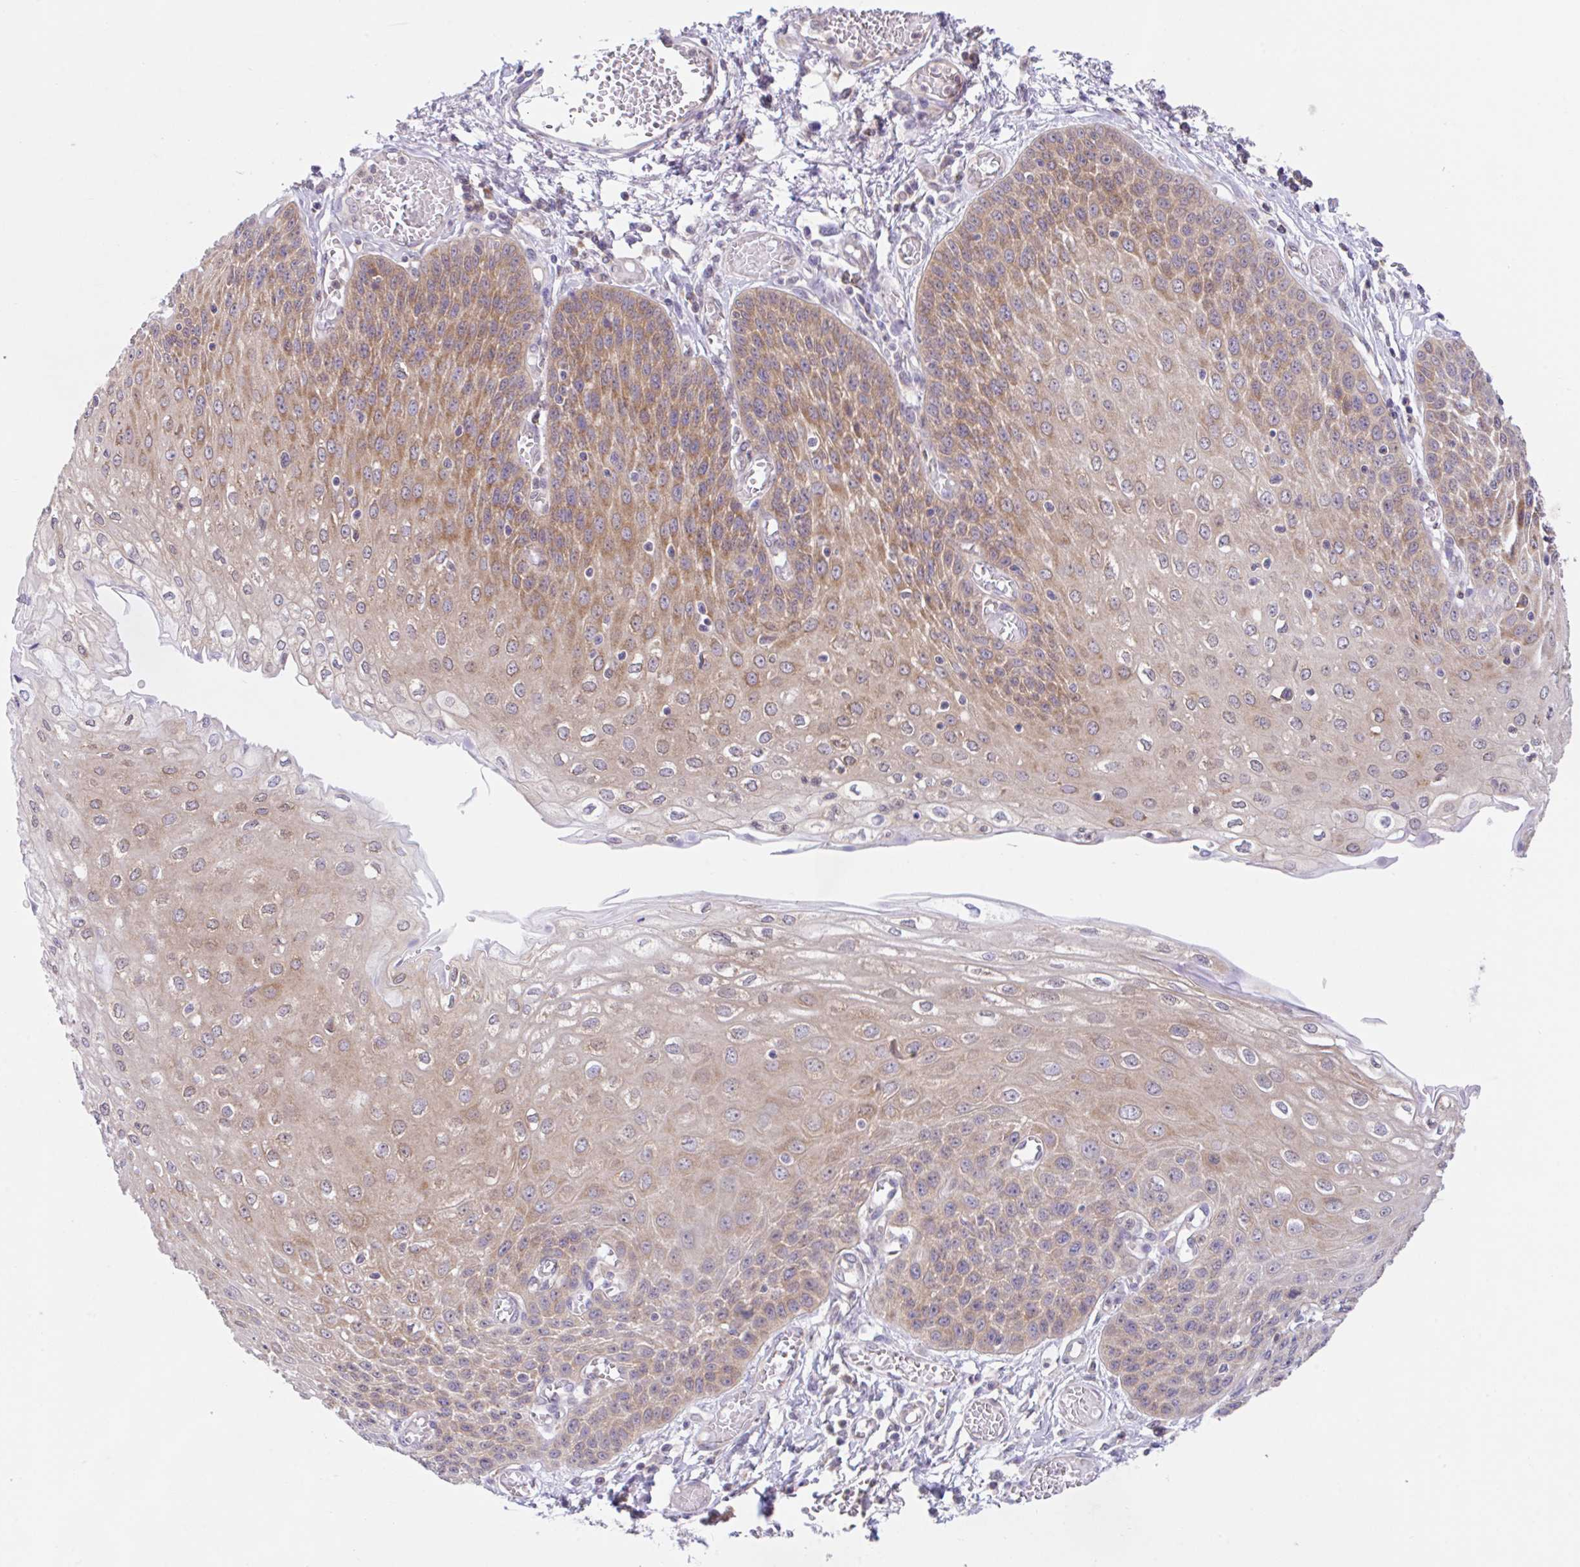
{"staining": {"intensity": "moderate", "quantity": ">75%", "location": "cytoplasmic/membranous"}, "tissue": "esophagus", "cell_type": "Squamous epithelial cells", "image_type": "normal", "snomed": [{"axis": "morphology", "description": "Normal tissue, NOS"}, {"axis": "morphology", "description": "Adenocarcinoma, NOS"}, {"axis": "topography", "description": "Esophagus"}], "caption": "Immunohistochemistry (IHC) of normal human esophagus reveals medium levels of moderate cytoplasmic/membranous positivity in approximately >75% of squamous epithelial cells.", "gene": "RALBP1", "patient": {"sex": "male", "age": 81}}